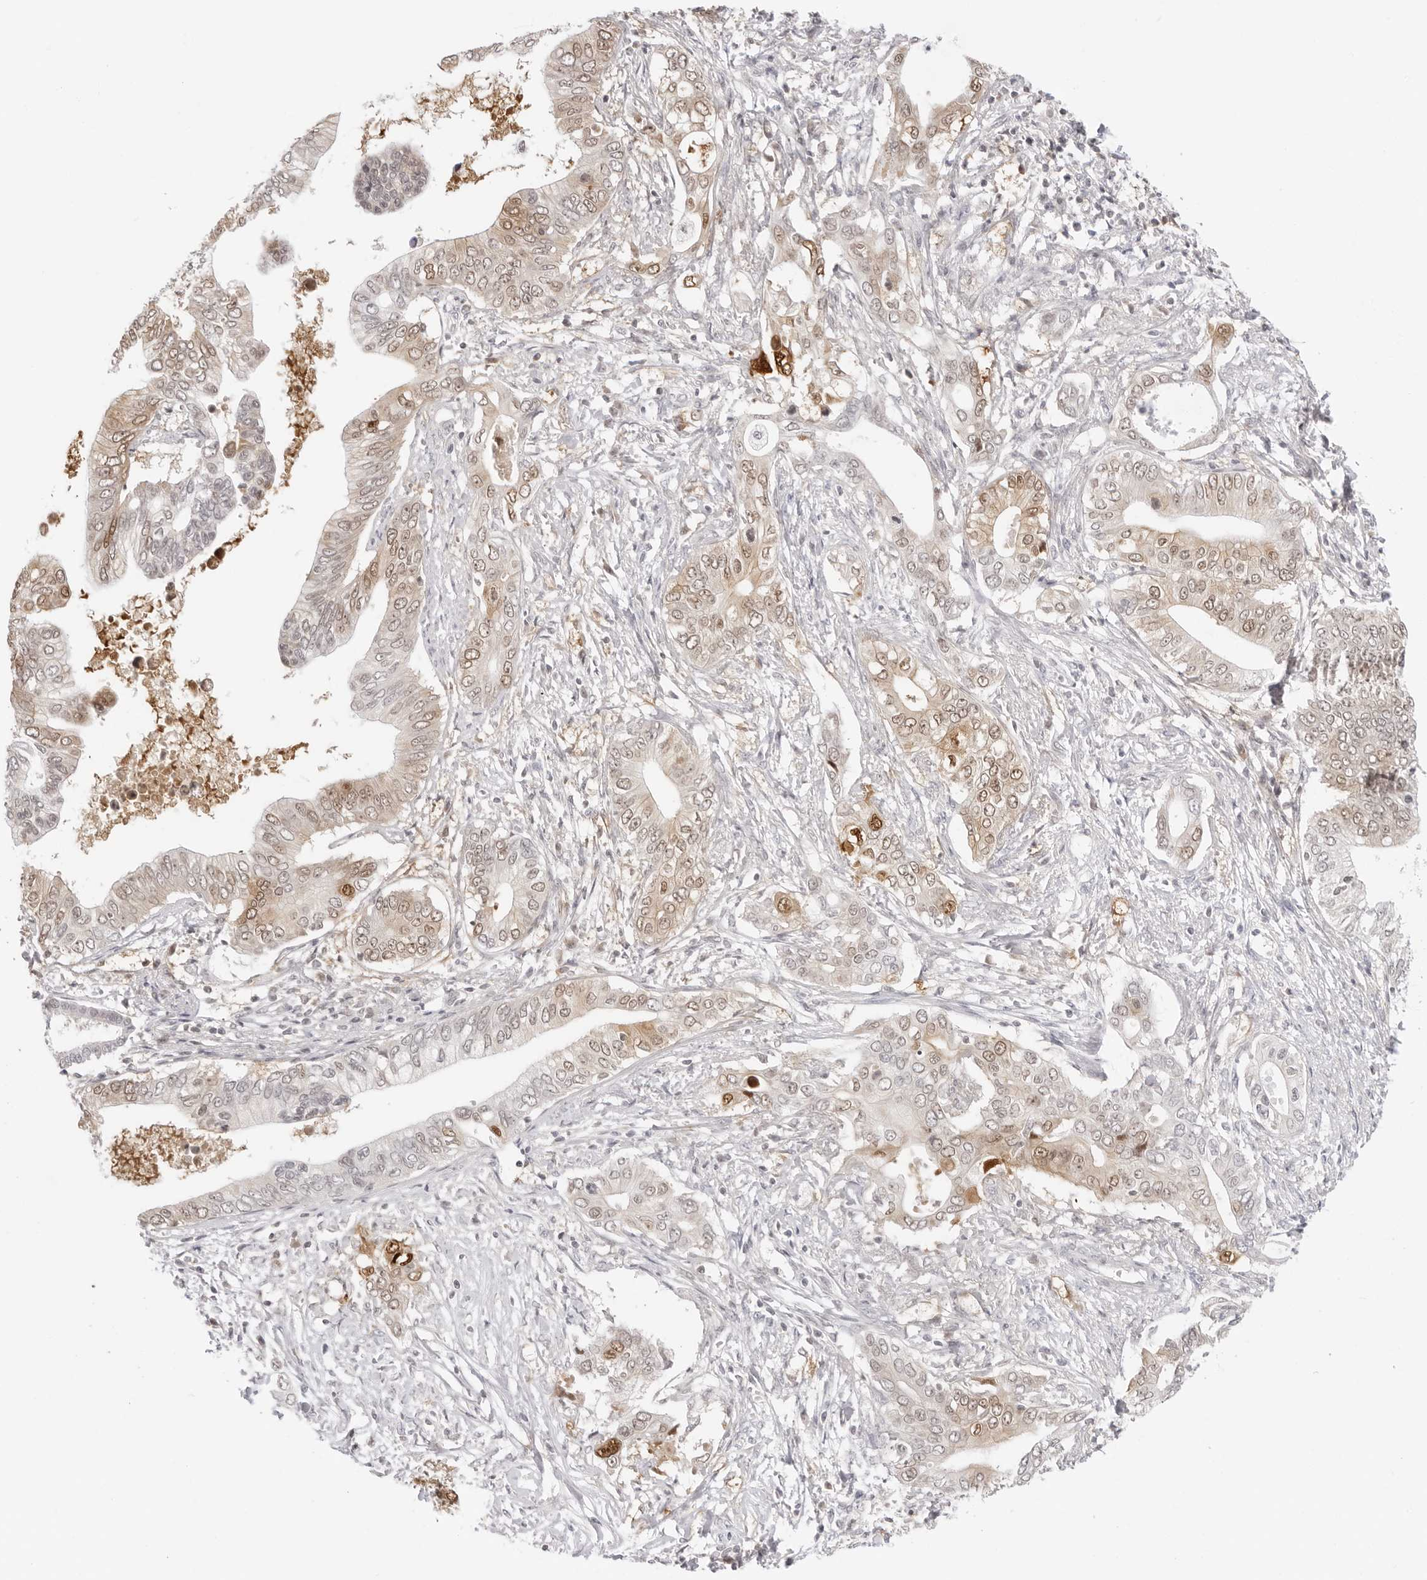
{"staining": {"intensity": "moderate", "quantity": ">75%", "location": "cytoplasmic/membranous,nuclear"}, "tissue": "pancreatic cancer", "cell_type": "Tumor cells", "image_type": "cancer", "snomed": [{"axis": "morphology", "description": "Normal tissue, NOS"}, {"axis": "morphology", "description": "Adenocarcinoma, NOS"}, {"axis": "topography", "description": "Pancreas"}, {"axis": "topography", "description": "Peripheral nerve tissue"}], "caption": "Tumor cells demonstrate moderate cytoplasmic/membranous and nuclear expression in approximately >75% of cells in pancreatic adenocarcinoma. The protein is stained brown, and the nuclei are stained in blue (DAB IHC with brightfield microscopy, high magnification).", "gene": "FDPS", "patient": {"sex": "male", "age": 59}}